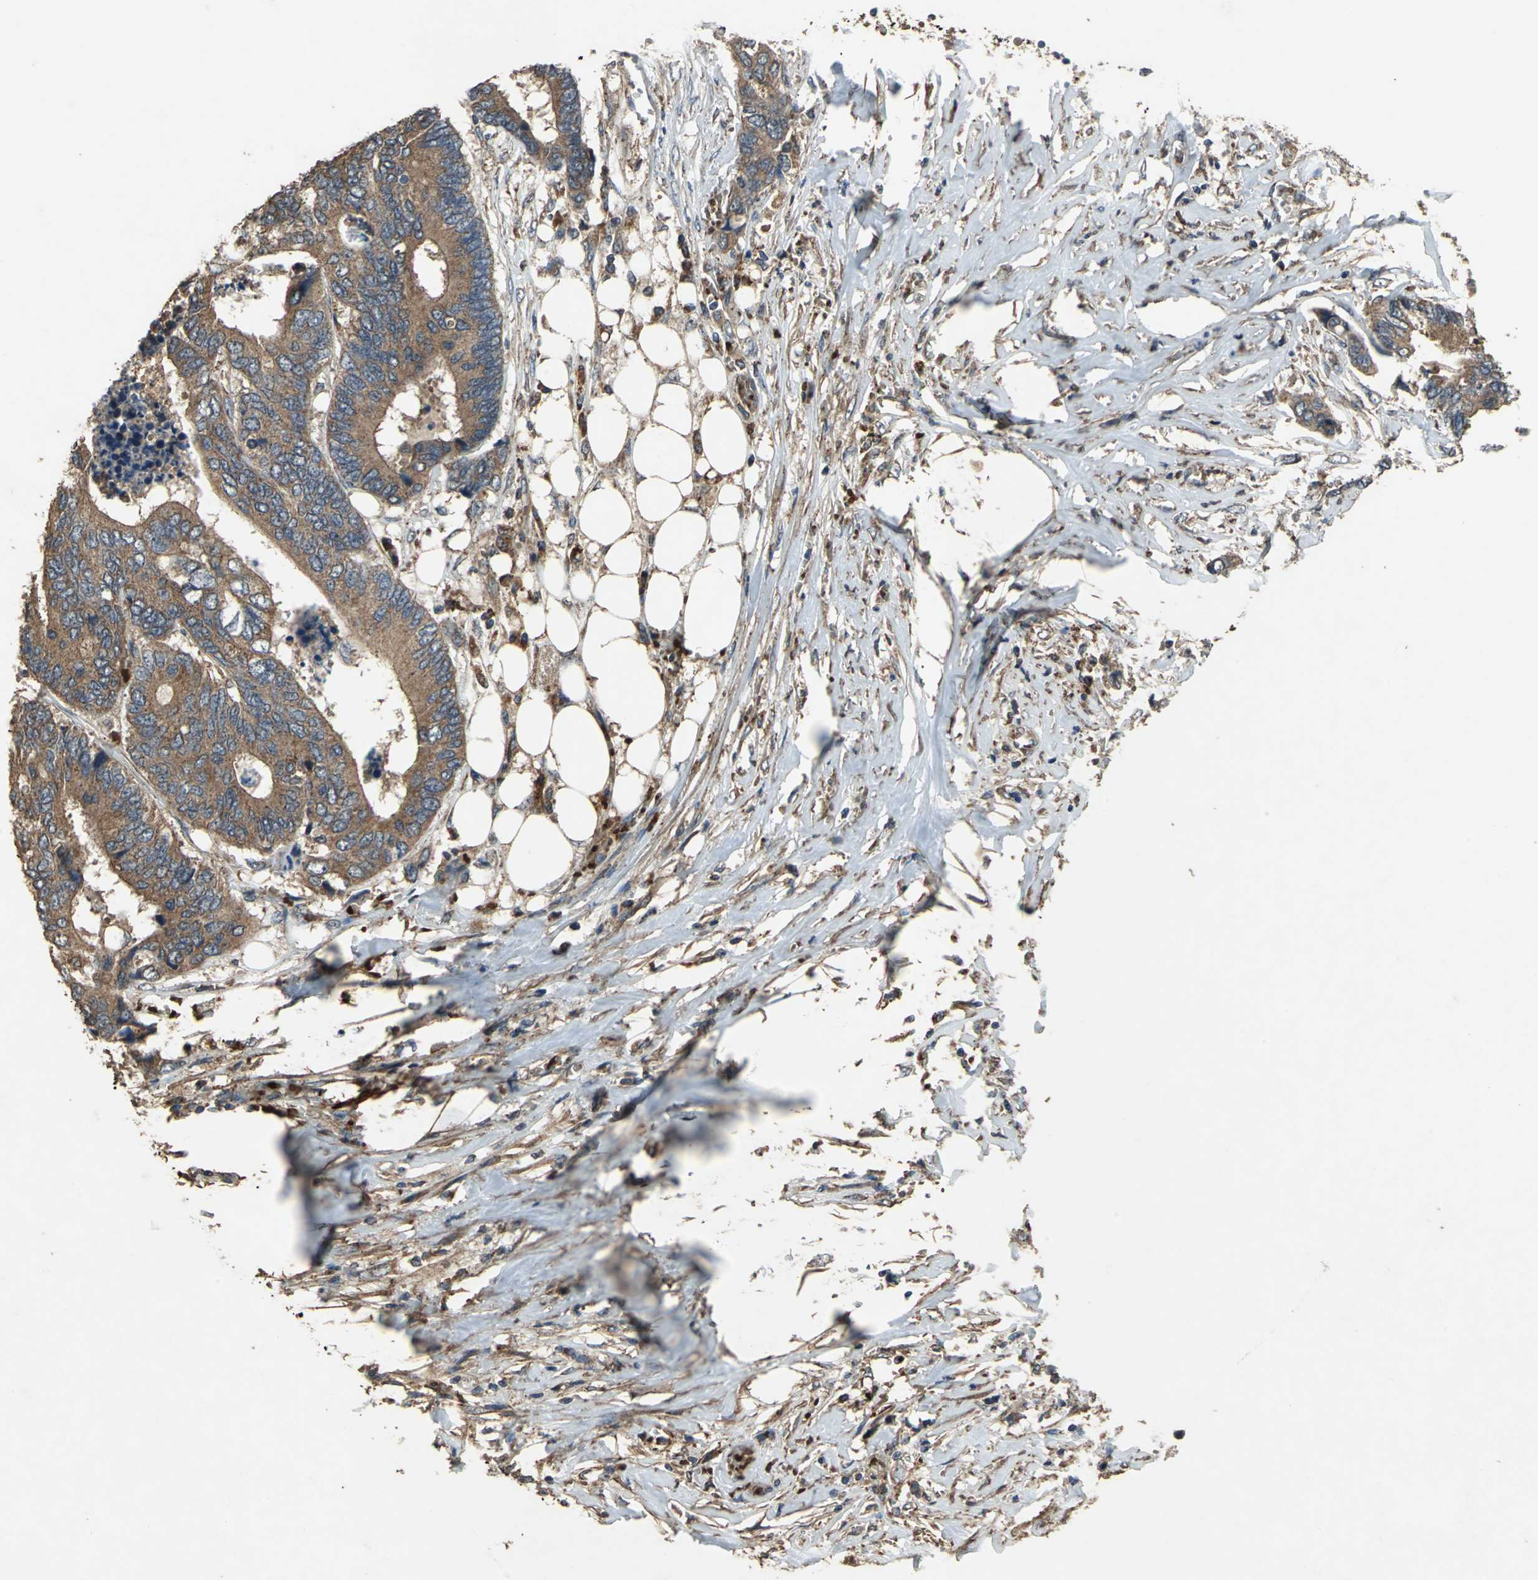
{"staining": {"intensity": "strong", "quantity": ">75%", "location": "cytoplasmic/membranous"}, "tissue": "colorectal cancer", "cell_type": "Tumor cells", "image_type": "cancer", "snomed": [{"axis": "morphology", "description": "Adenocarcinoma, NOS"}, {"axis": "topography", "description": "Rectum"}], "caption": "Colorectal cancer (adenocarcinoma) stained with a brown dye exhibits strong cytoplasmic/membranous positive expression in about >75% of tumor cells.", "gene": "POLRMT", "patient": {"sex": "male", "age": 55}}